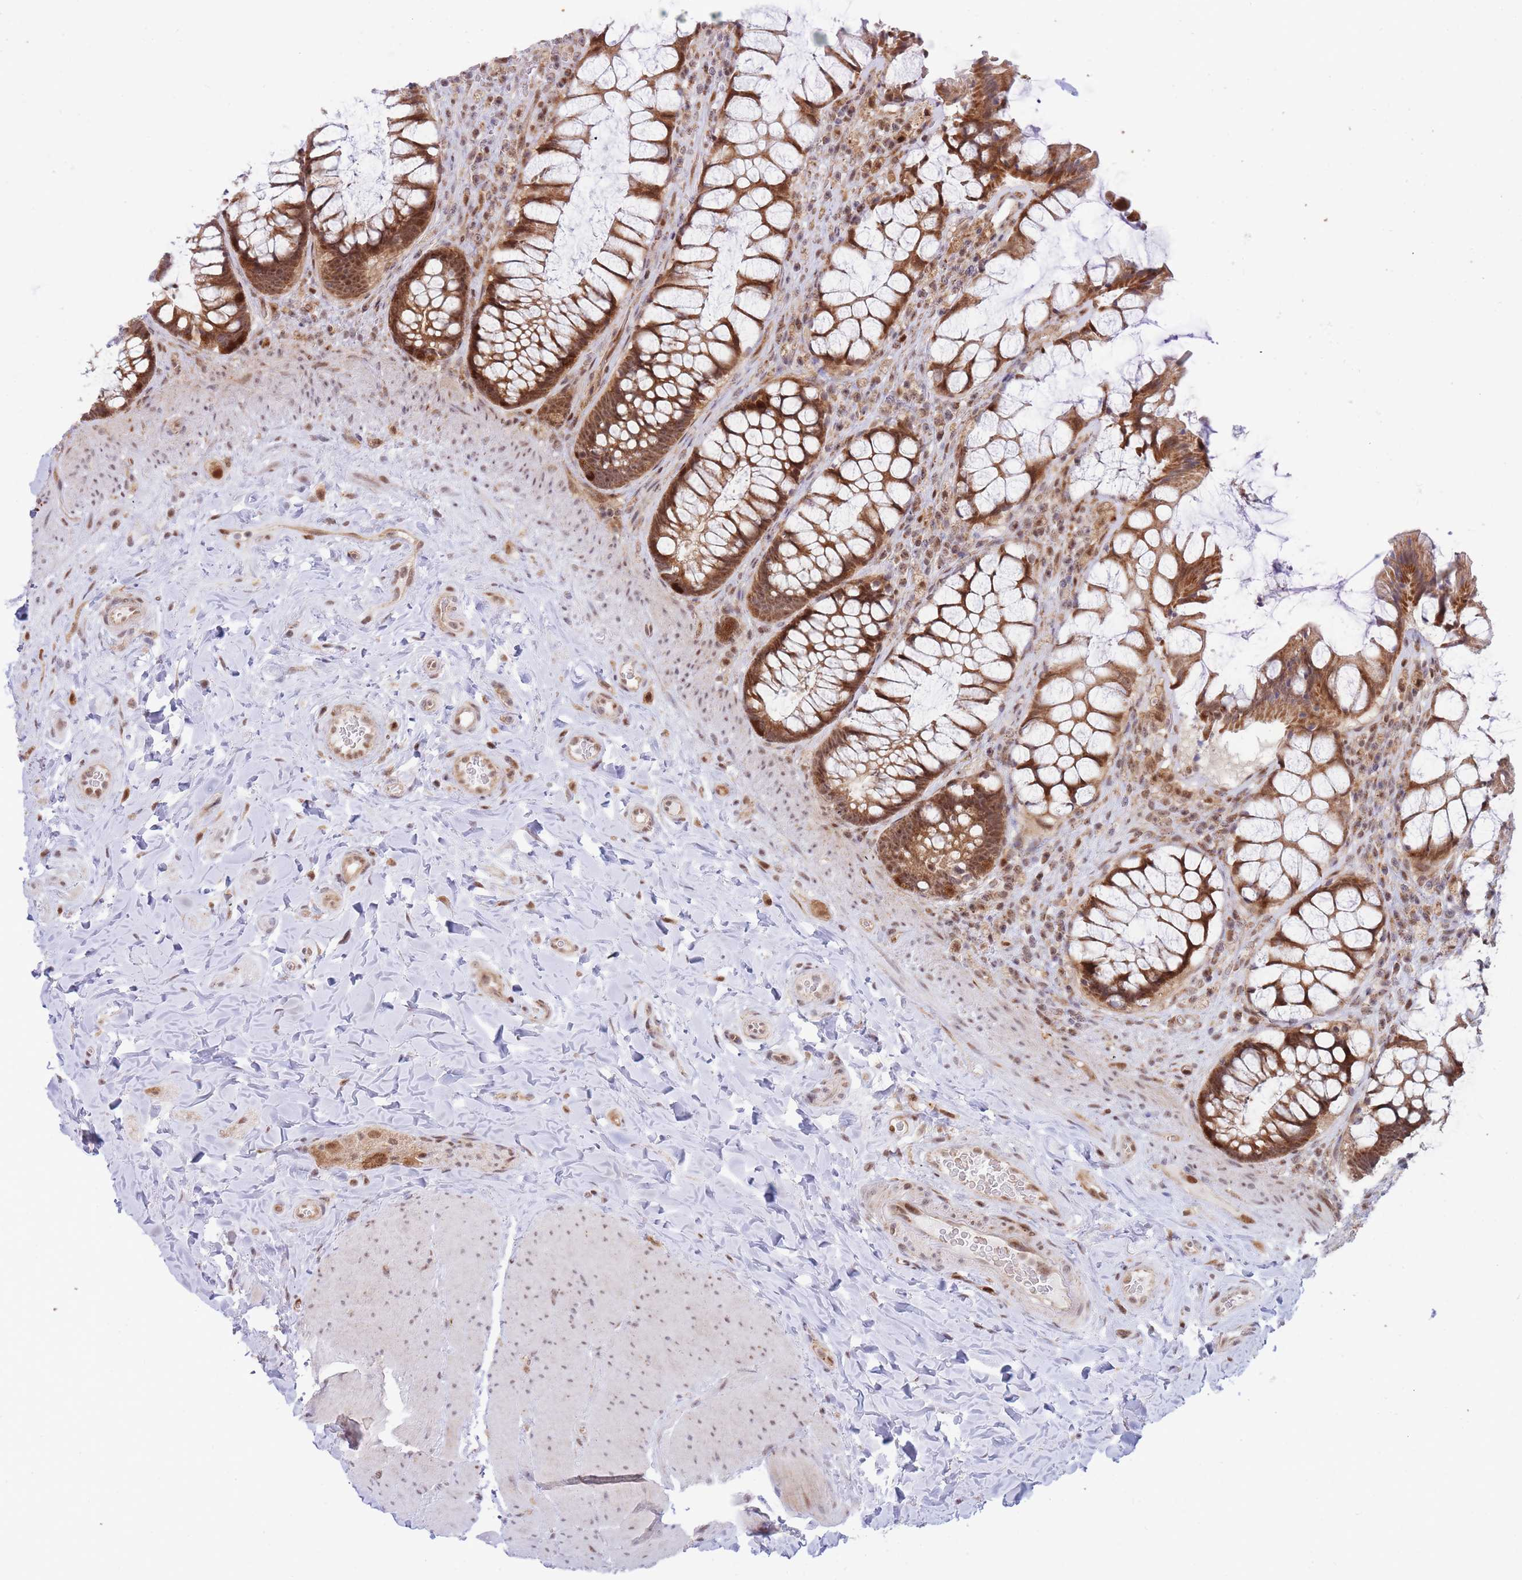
{"staining": {"intensity": "moderate", "quantity": ">75%", "location": "cytoplasmic/membranous,nuclear"}, "tissue": "rectum", "cell_type": "Glandular cells", "image_type": "normal", "snomed": [{"axis": "morphology", "description": "Normal tissue, NOS"}, {"axis": "topography", "description": "Rectum"}], "caption": "Immunohistochemical staining of unremarkable rectum exhibits moderate cytoplasmic/membranous,nuclear protein positivity in approximately >75% of glandular cells.", "gene": "BOD1L1", "patient": {"sex": "female", "age": 58}}